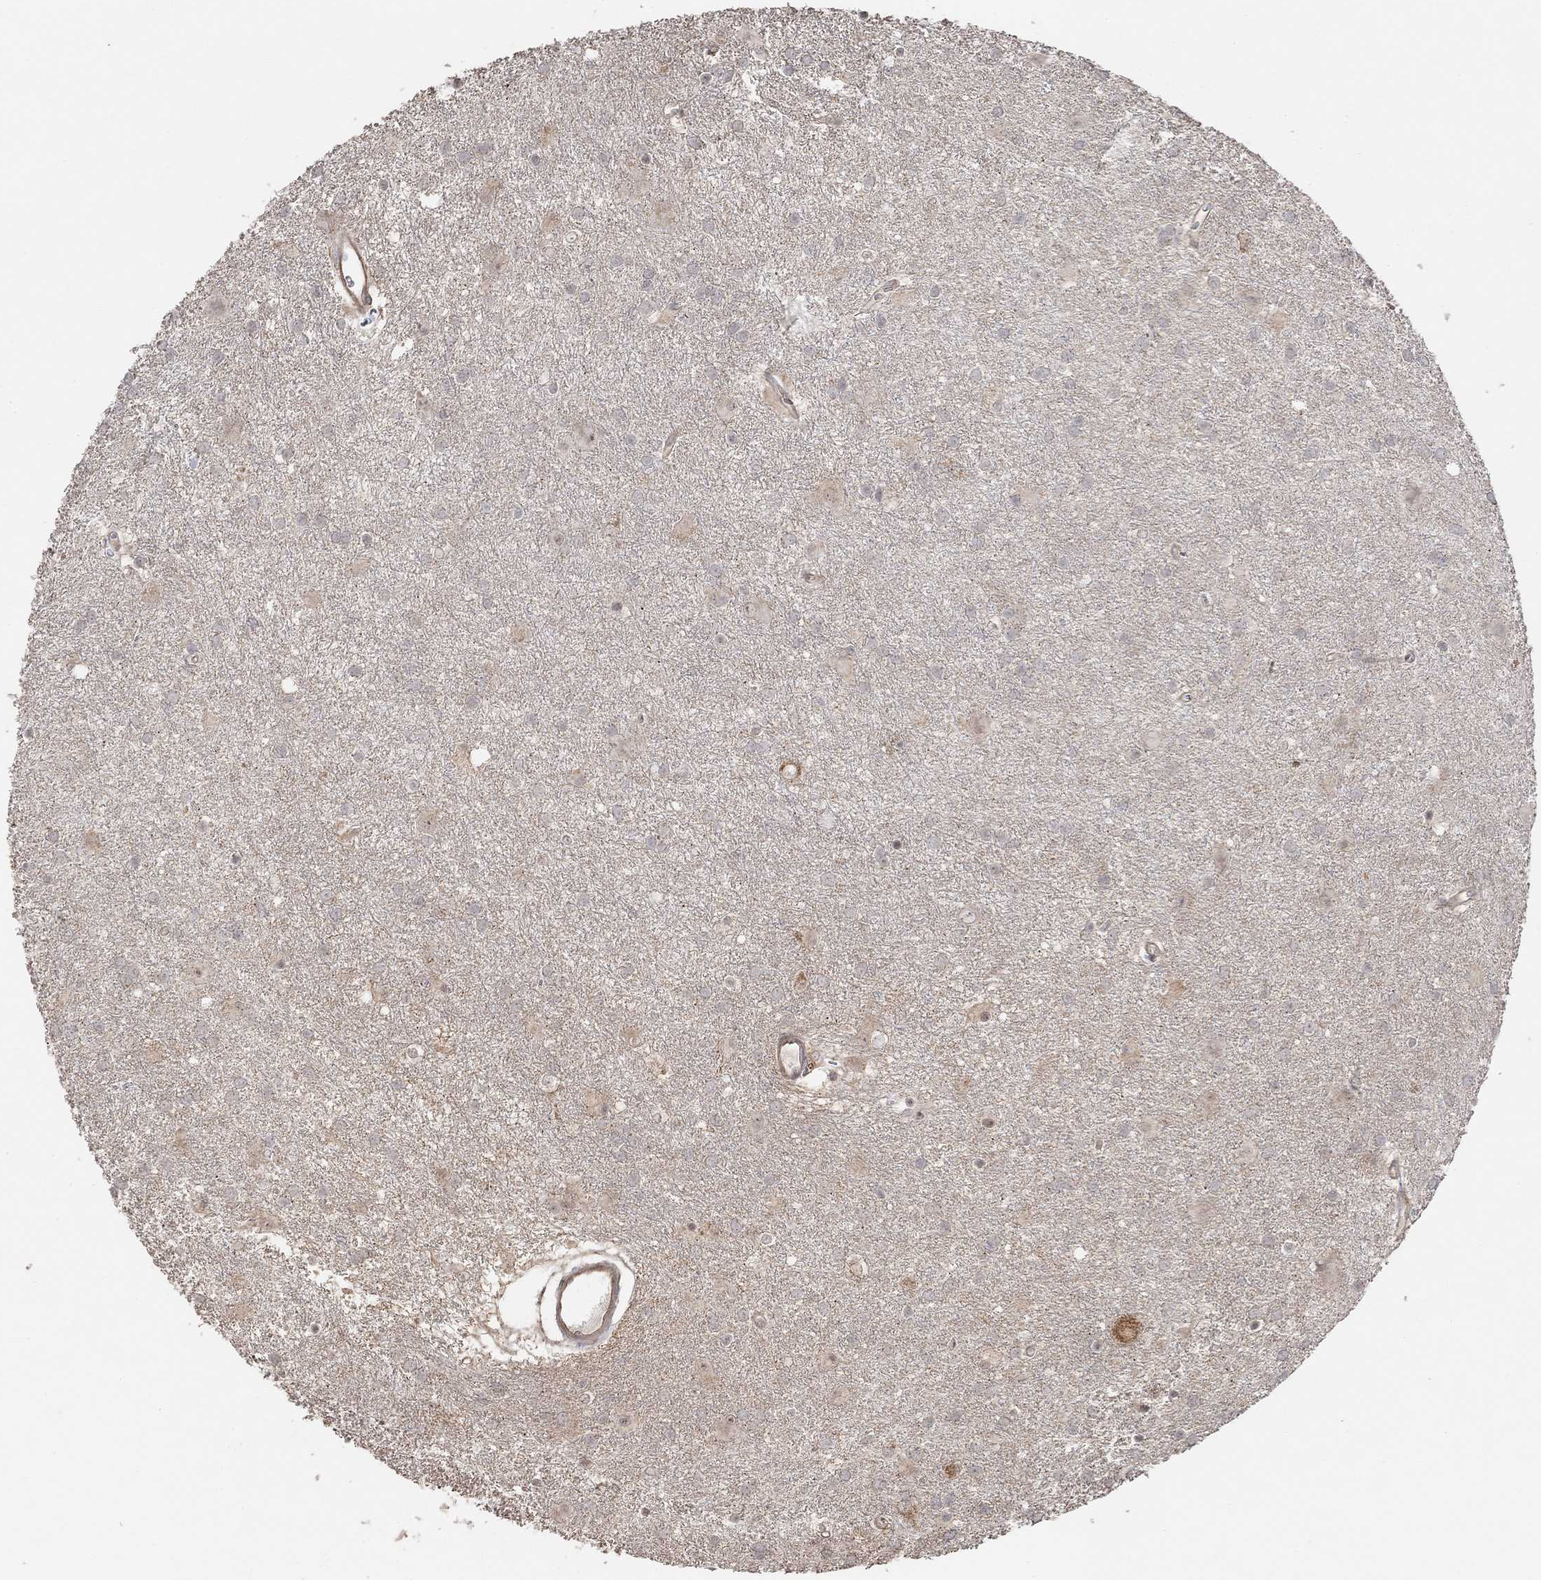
{"staining": {"intensity": "negative", "quantity": "none", "location": "none"}, "tissue": "glioma", "cell_type": "Tumor cells", "image_type": "cancer", "snomed": [{"axis": "morphology", "description": "Glioma, malignant, Low grade"}, {"axis": "topography", "description": "Brain"}], "caption": "This image is of malignant glioma (low-grade) stained with IHC to label a protein in brown with the nuclei are counter-stained blue. There is no staining in tumor cells.", "gene": "UNC5B", "patient": {"sex": "male", "age": 58}}